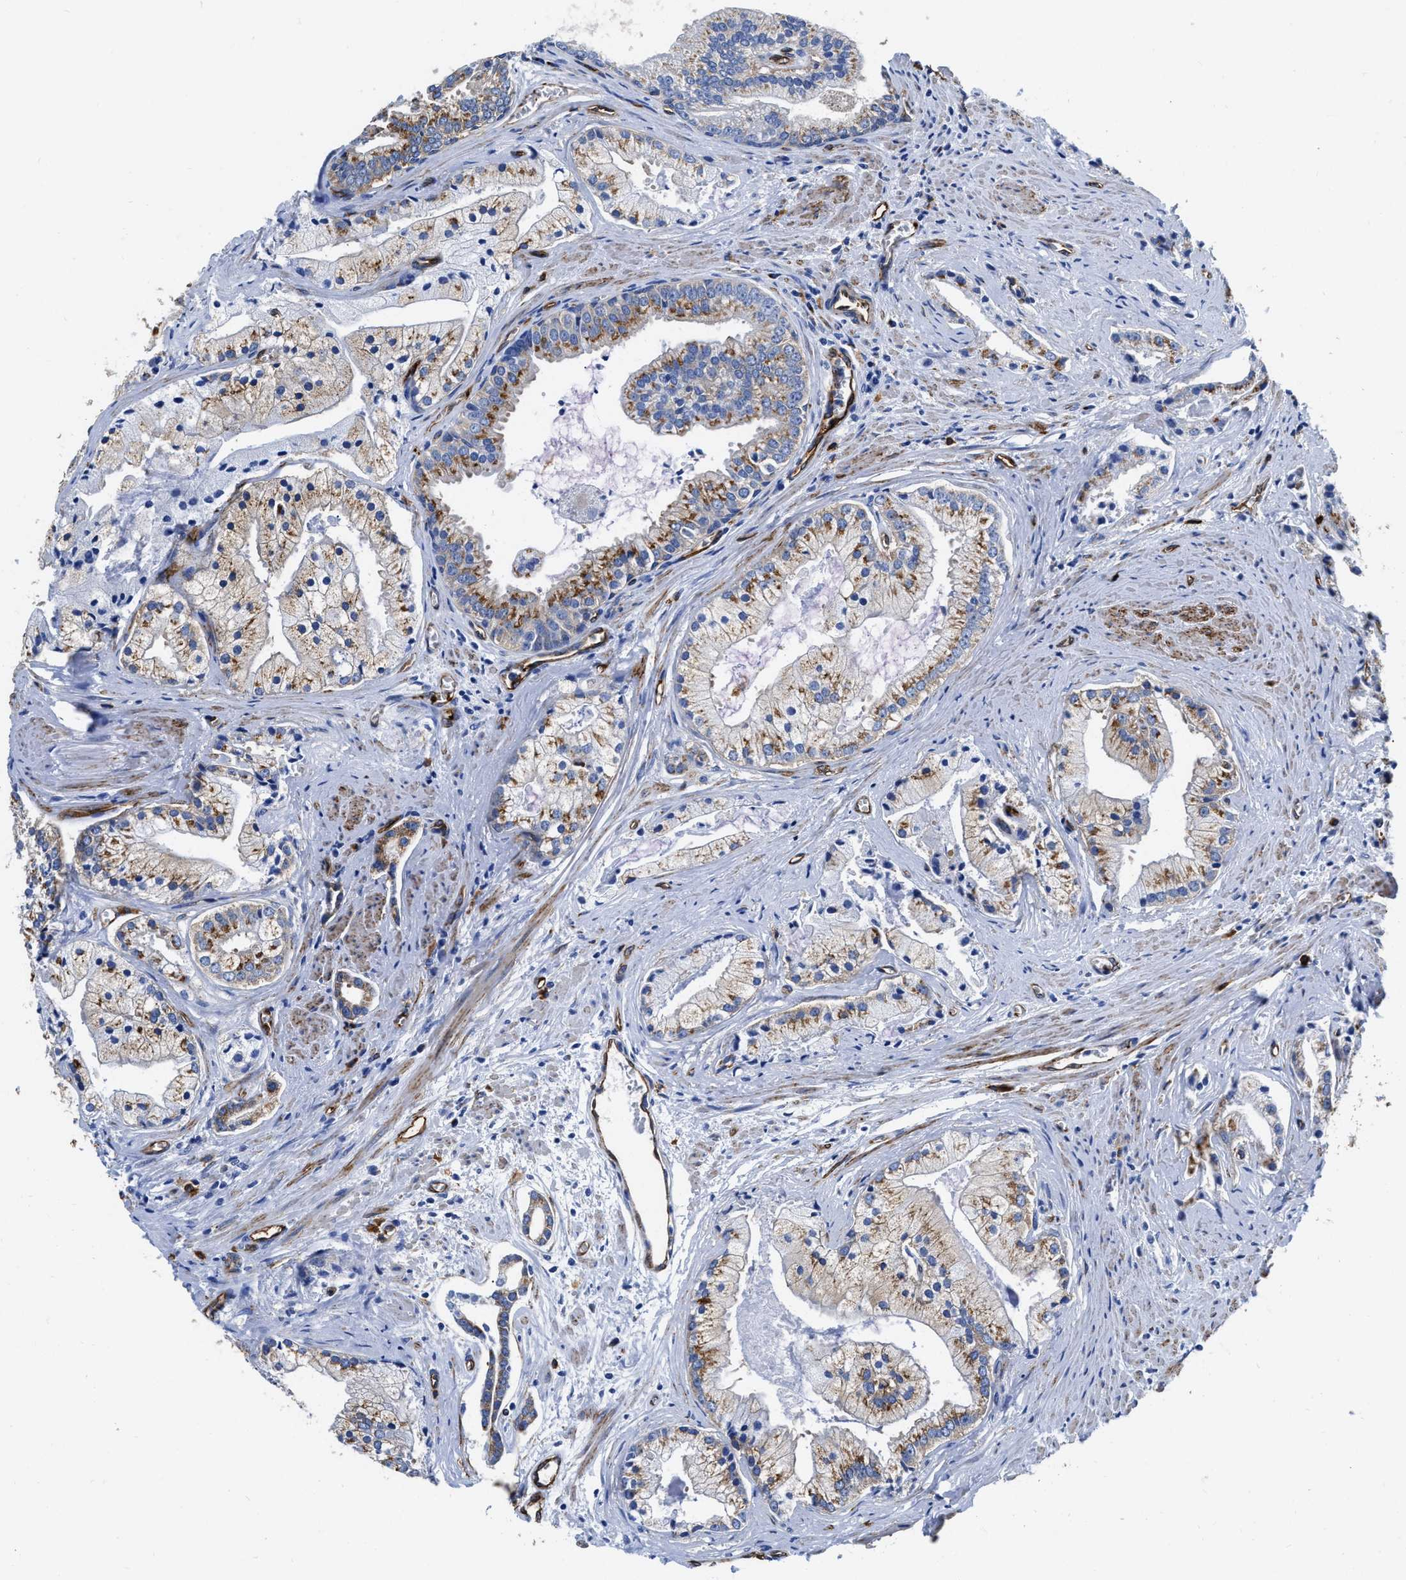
{"staining": {"intensity": "moderate", "quantity": ">75%", "location": "cytoplasmic/membranous"}, "tissue": "prostate cancer", "cell_type": "Tumor cells", "image_type": "cancer", "snomed": [{"axis": "morphology", "description": "Adenocarcinoma, High grade"}, {"axis": "topography", "description": "Prostate"}], "caption": "Immunohistochemical staining of human prostate cancer displays medium levels of moderate cytoplasmic/membranous protein staining in about >75% of tumor cells.", "gene": "TVP23B", "patient": {"sex": "male", "age": 67}}